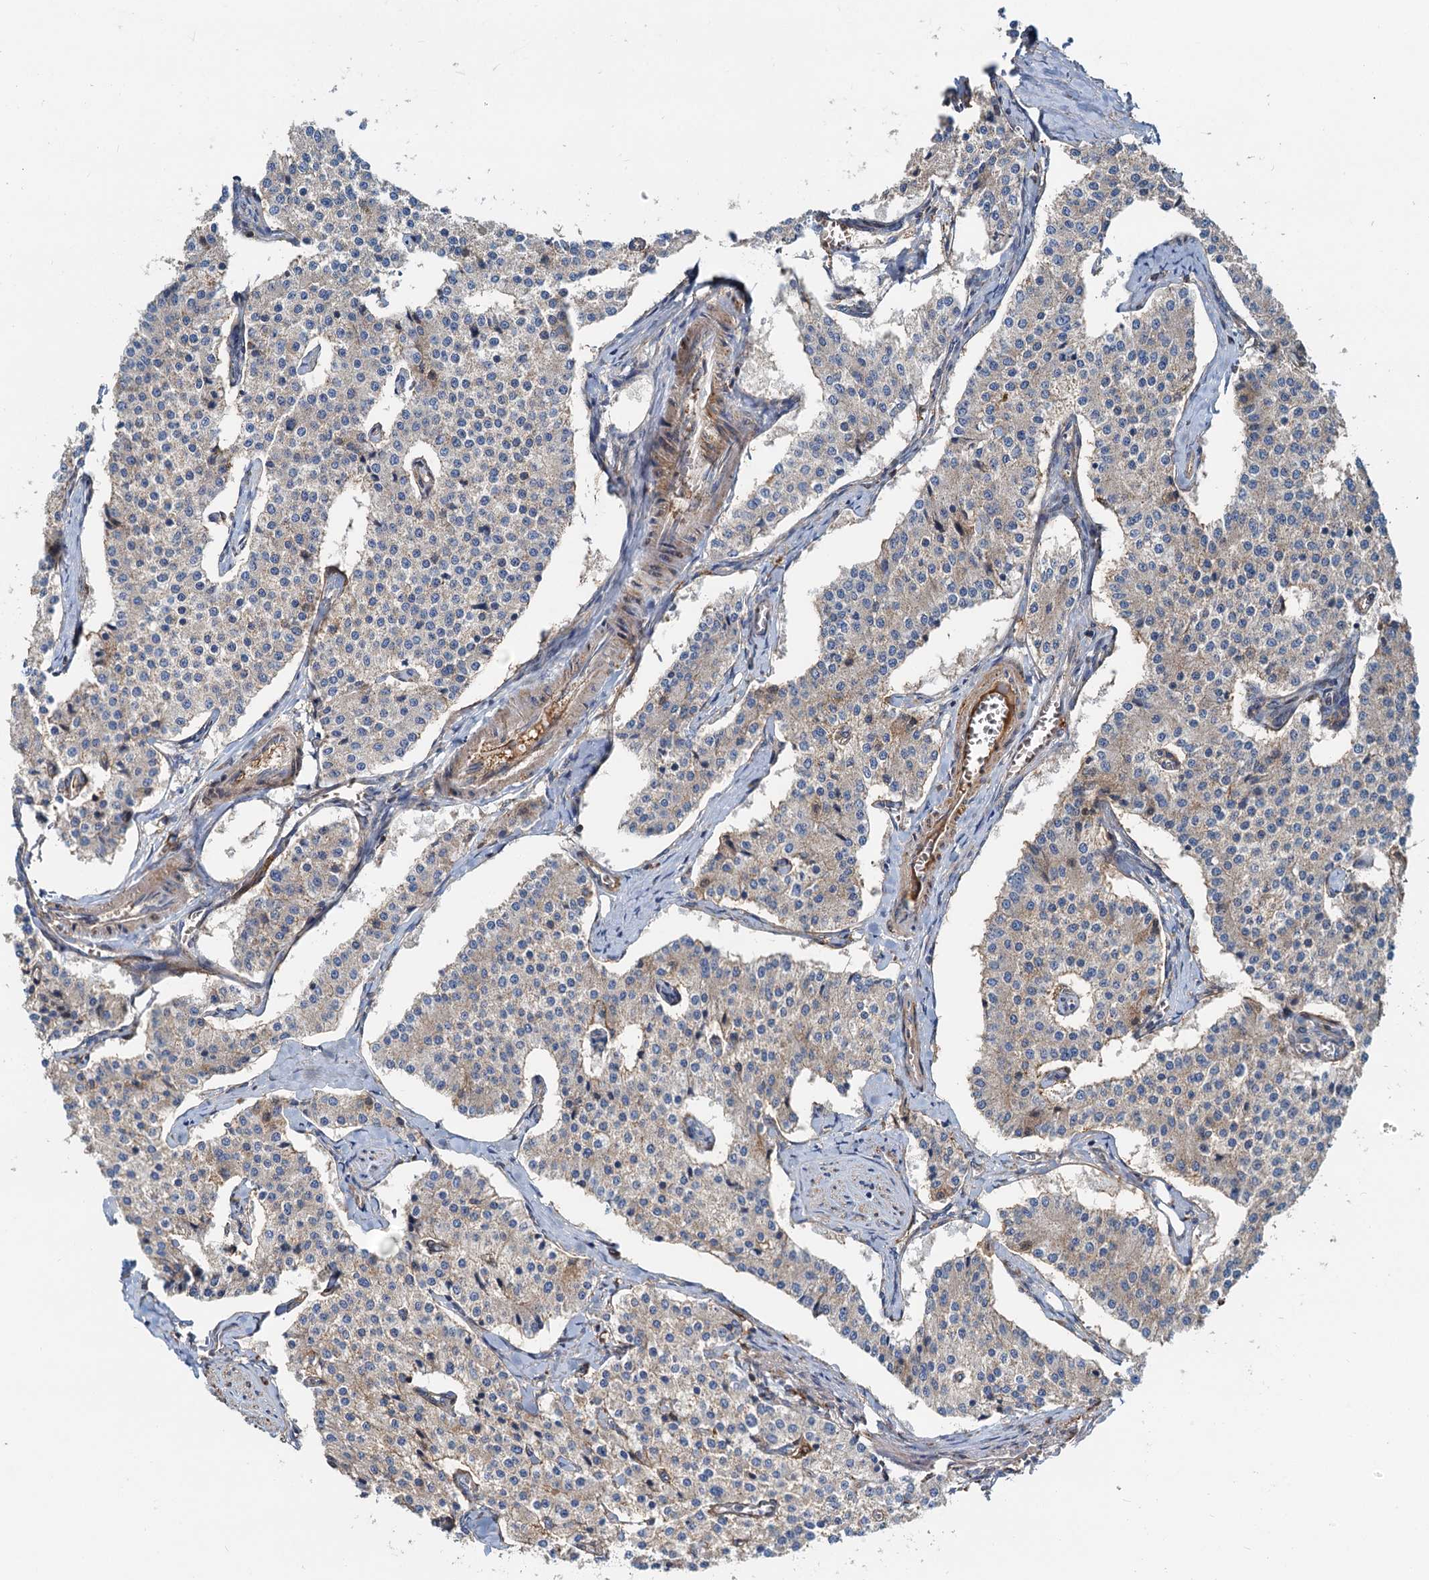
{"staining": {"intensity": "negative", "quantity": "none", "location": "none"}, "tissue": "carcinoid", "cell_type": "Tumor cells", "image_type": "cancer", "snomed": [{"axis": "morphology", "description": "Carcinoid, malignant, NOS"}, {"axis": "topography", "description": "Colon"}], "caption": "Immunohistochemical staining of carcinoid displays no significant staining in tumor cells. Brightfield microscopy of immunohistochemistry (IHC) stained with DAB (3,3'-diaminobenzidine) (brown) and hematoxylin (blue), captured at high magnification.", "gene": "LNX2", "patient": {"sex": "female", "age": 52}}